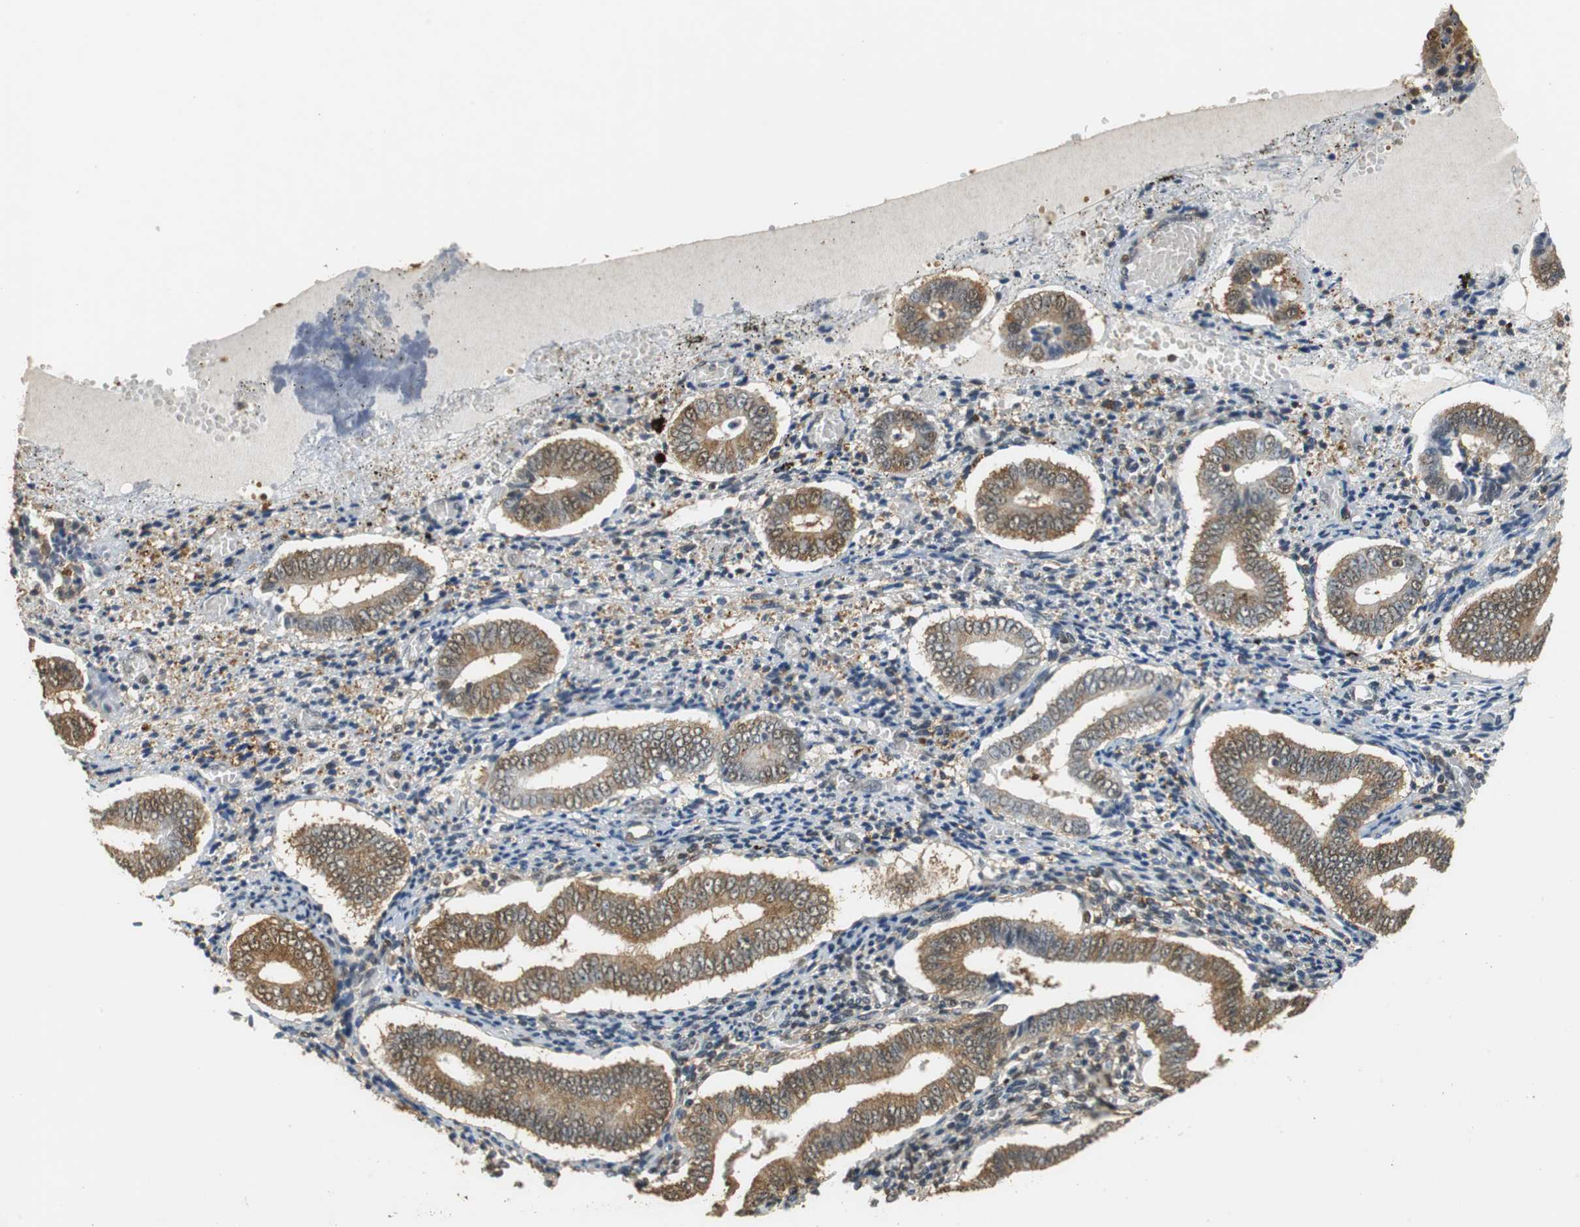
{"staining": {"intensity": "moderate", "quantity": "25%-75%", "location": "cytoplasmic/membranous"}, "tissue": "endometrium", "cell_type": "Cells in endometrial stroma", "image_type": "normal", "snomed": [{"axis": "morphology", "description": "Normal tissue, NOS"}, {"axis": "topography", "description": "Endometrium"}], "caption": "This is a photomicrograph of IHC staining of unremarkable endometrium, which shows moderate expression in the cytoplasmic/membranous of cells in endometrial stroma.", "gene": "UBQLN2", "patient": {"sex": "female", "age": 42}}